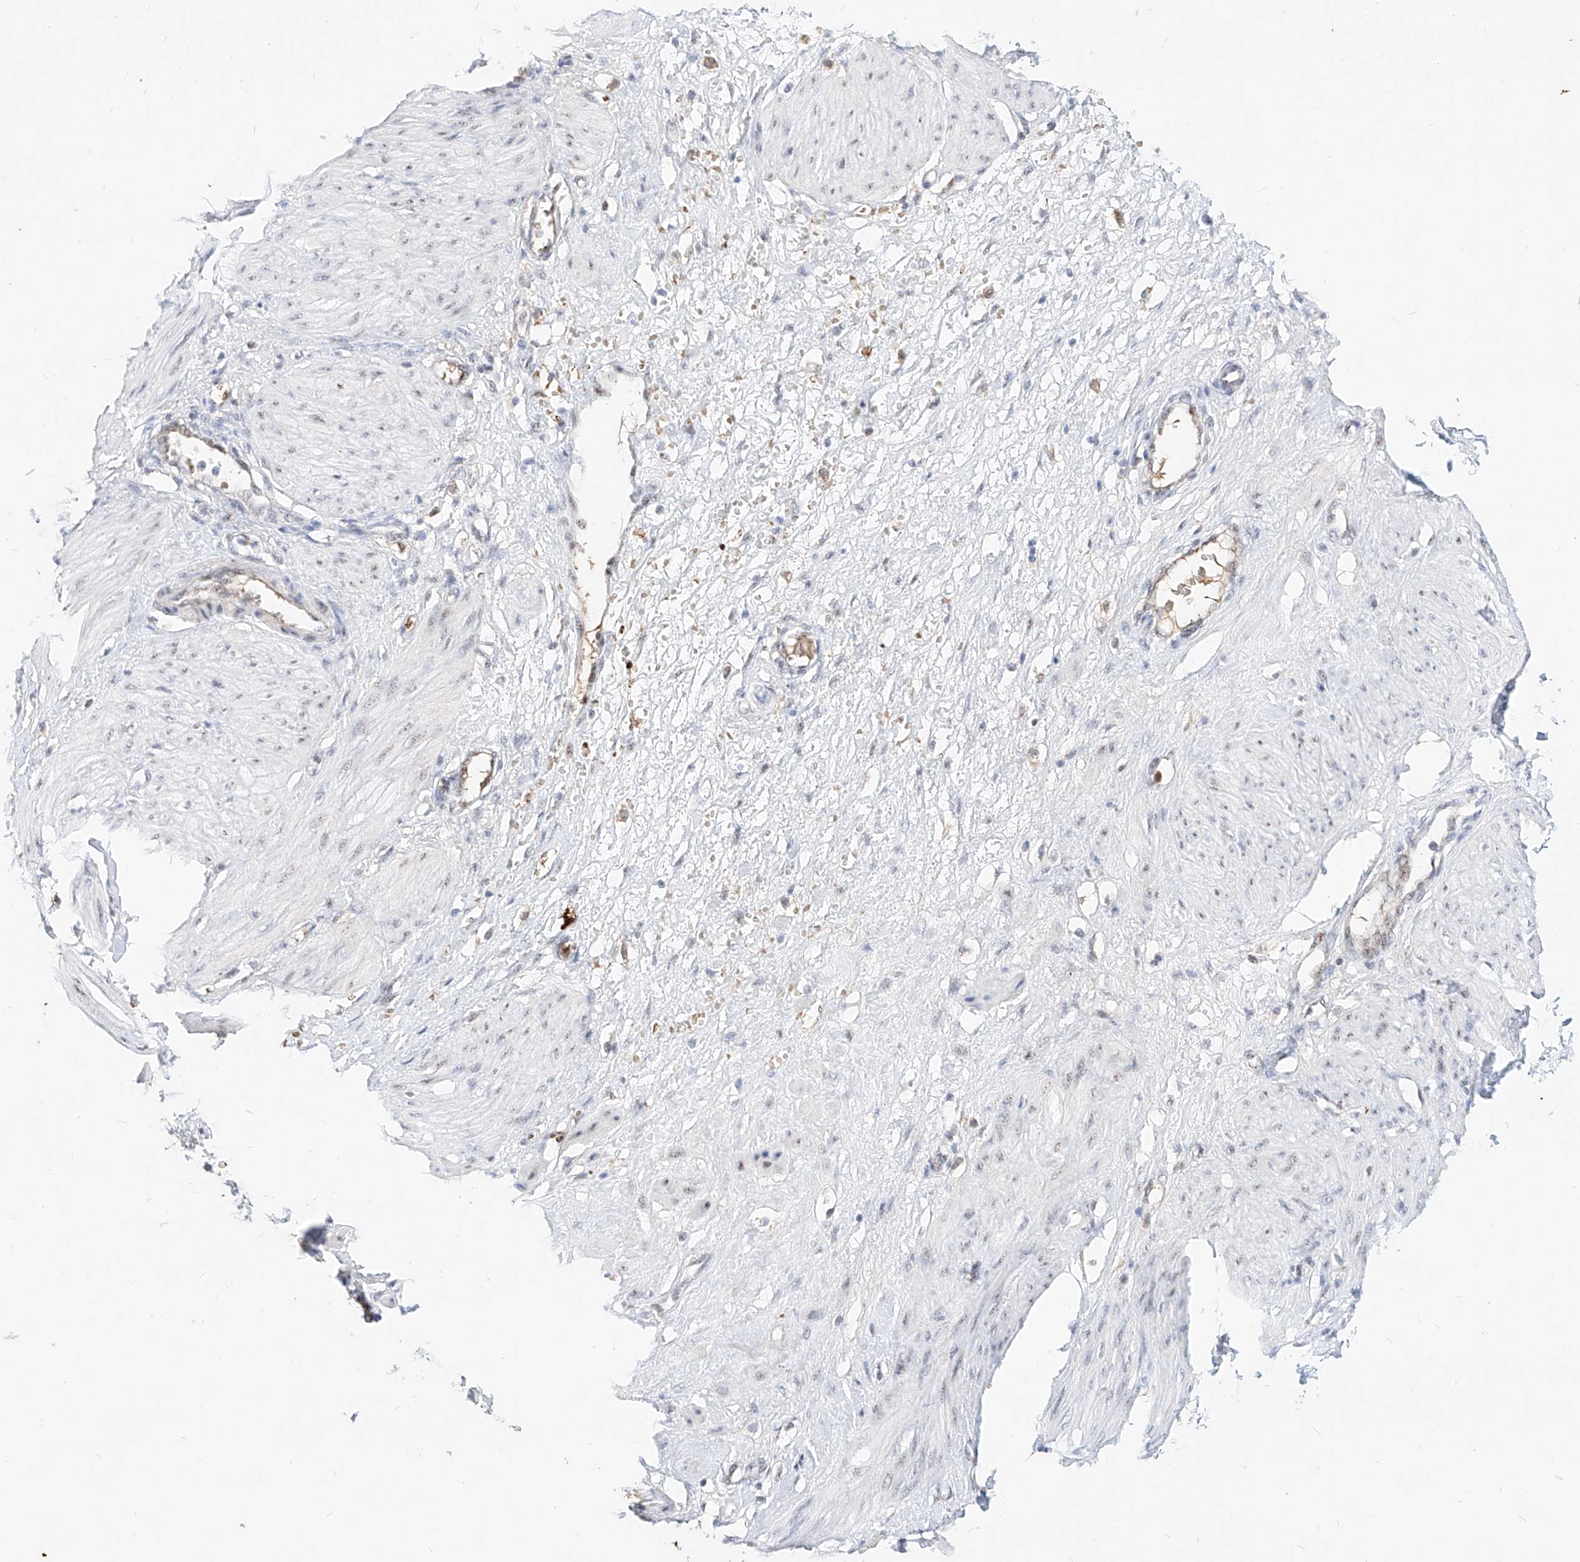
{"staining": {"intensity": "weak", "quantity": "25%-75%", "location": "nuclear"}, "tissue": "smooth muscle", "cell_type": "Smooth muscle cells", "image_type": "normal", "snomed": [{"axis": "morphology", "description": "Normal tissue, NOS"}, {"axis": "topography", "description": "Endometrium"}], "caption": "The histopathology image reveals a brown stain indicating the presence of a protein in the nuclear of smooth muscle cells in smooth muscle. Nuclei are stained in blue.", "gene": "ZFP42", "patient": {"sex": "female", "age": 33}}